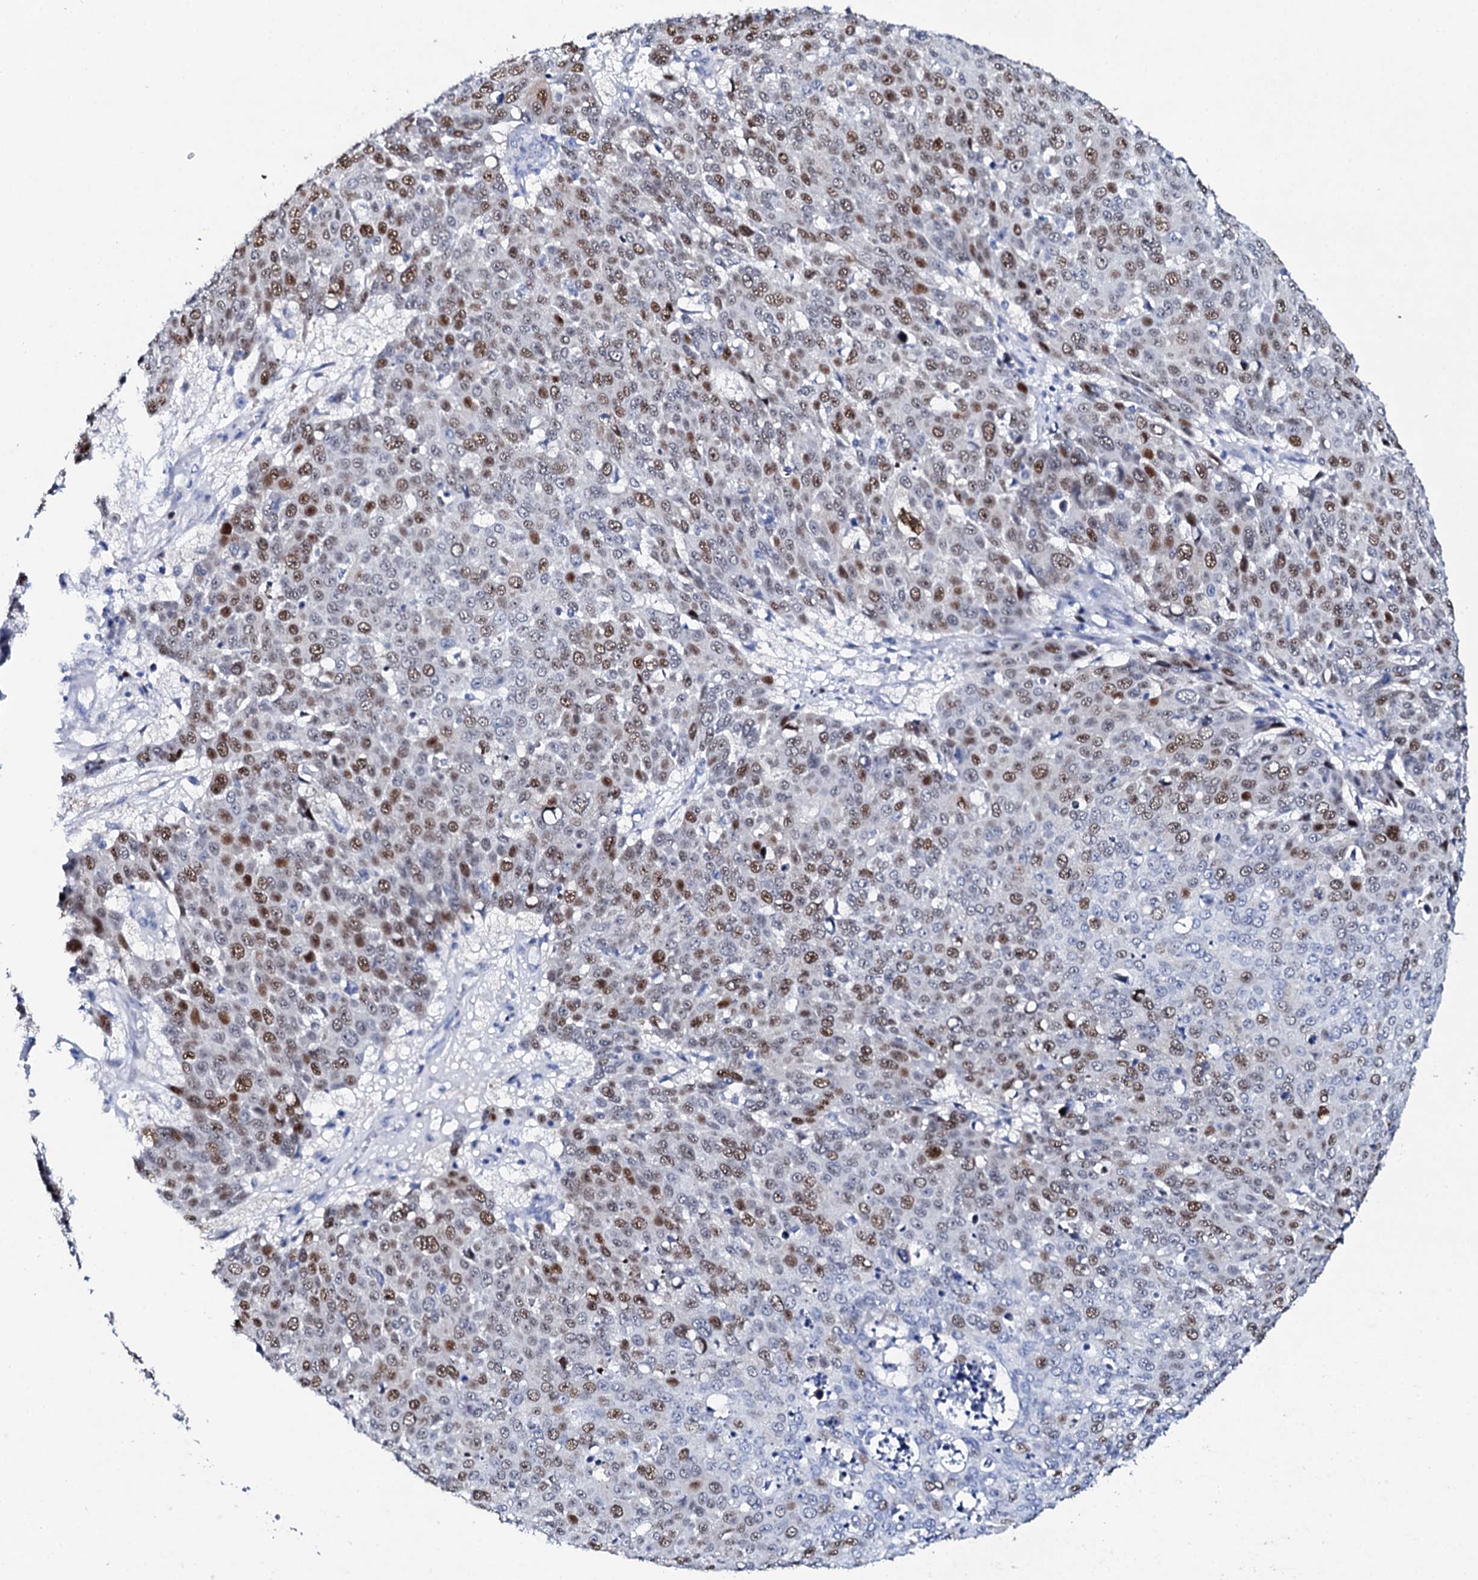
{"staining": {"intensity": "strong", "quantity": "25%-75%", "location": "nuclear"}, "tissue": "skin cancer", "cell_type": "Tumor cells", "image_type": "cancer", "snomed": [{"axis": "morphology", "description": "Squamous cell carcinoma, NOS"}, {"axis": "topography", "description": "Skin"}], "caption": "A high amount of strong nuclear positivity is identified in approximately 25%-75% of tumor cells in skin squamous cell carcinoma tissue.", "gene": "NUDT13", "patient": {"sex": "male", "age": 71}}